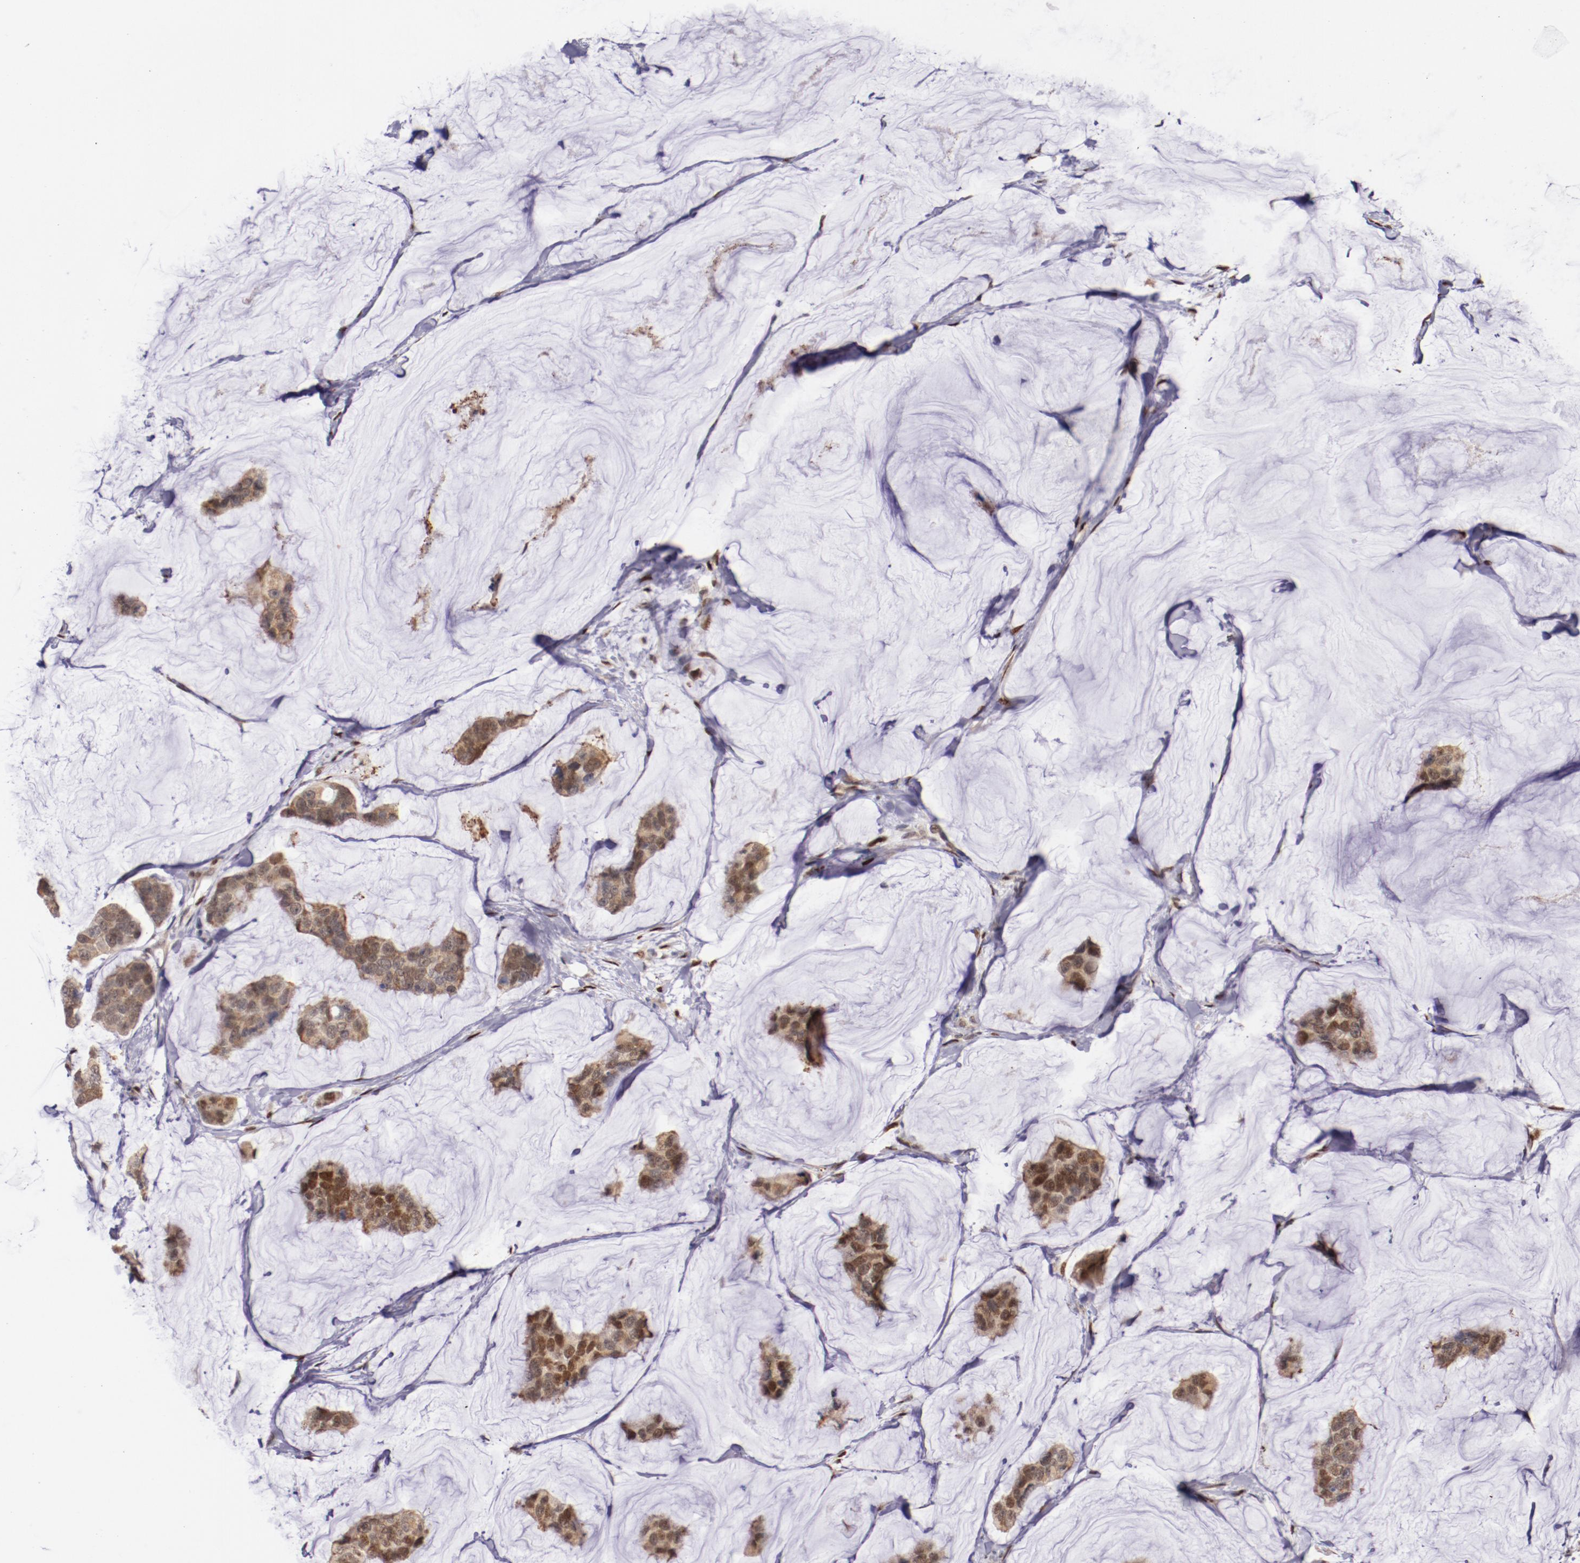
{"staining": {"intensity": "moderate", "quantity": "25%-75%", "location": "nuclear"}, "tissue": "breast cancer", "cell_type": "Tumor cells", "image_type": "cancer", "snomed": [{"axis": "morphology", "description": "Normal tissue, NOS"}, {"axis": "morphology", "description": "Duct carcinoma"}, {"axis": "topography", "description": "Breast"}], "caption": "Protein expression analysis of human breast cancer reveals moderate nuclear expression in about 25%-75% of tumor cells.", "gene": "SRF", "patient": {"sex": "female", "age": 50}}